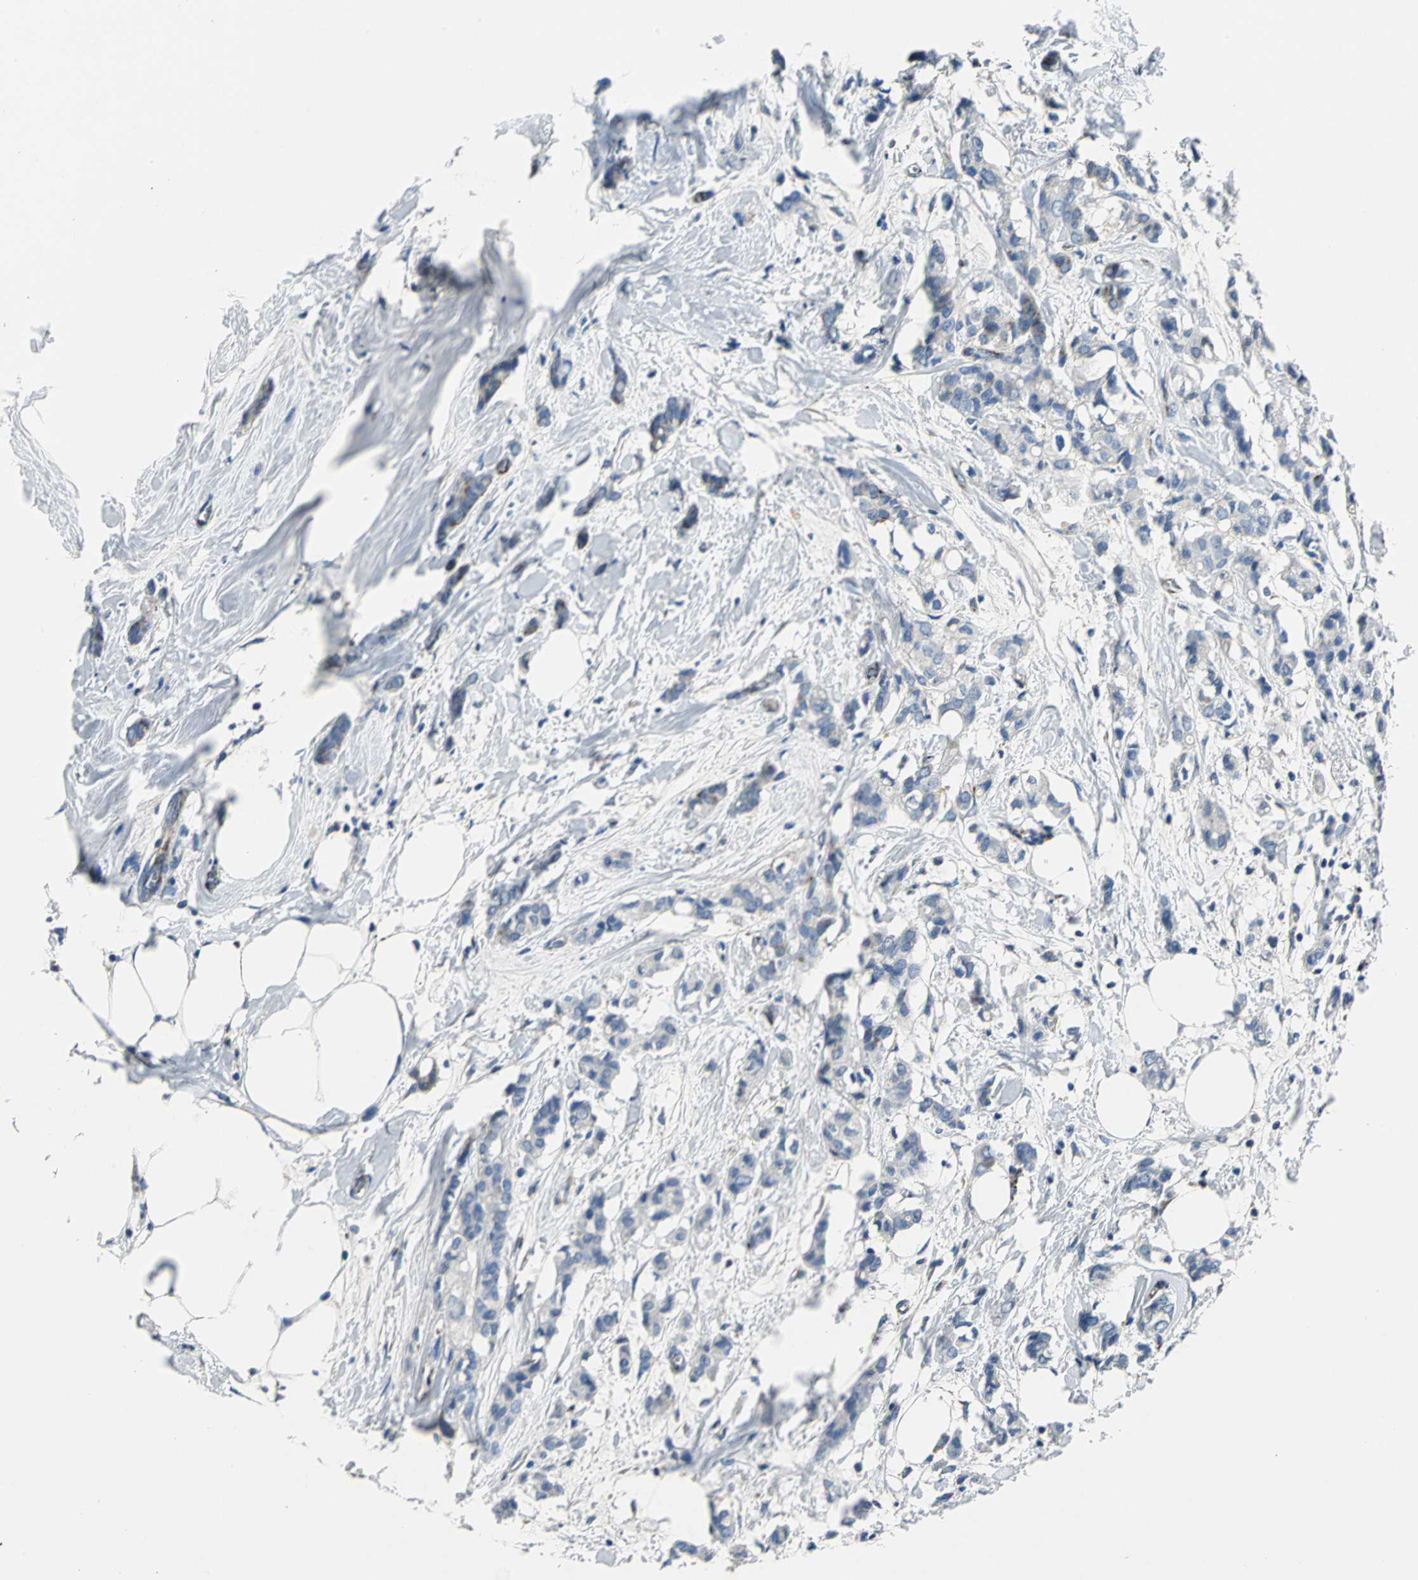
{"staining": {"intensity": "weak", "quantity": "25%-75%", "location": "cytoplasmic/membranous"}, "tissue": "breast cancer", "cell_type": "Tumor cells", "image_type": "cancer", "snomed": [{"axis": "morphology", "description": "Duct carcinoma"}, {"axis": "topography", "description": "Breast"}], "caption": "Protein staining by immunohistochemistry (IHC) displays weak cytoplasmic/membranous expression in about 25%-75% of tumor cells in breast cancer (invasive ductal carcinoma). Using DAB (3,3'-diaminobenzidine) (brown) and hematoxylin (blue) stains, captured at high magnification using brightfield microscopy.", "gene": "IFI6", "patient": {"sex": "female", "age": 84}}